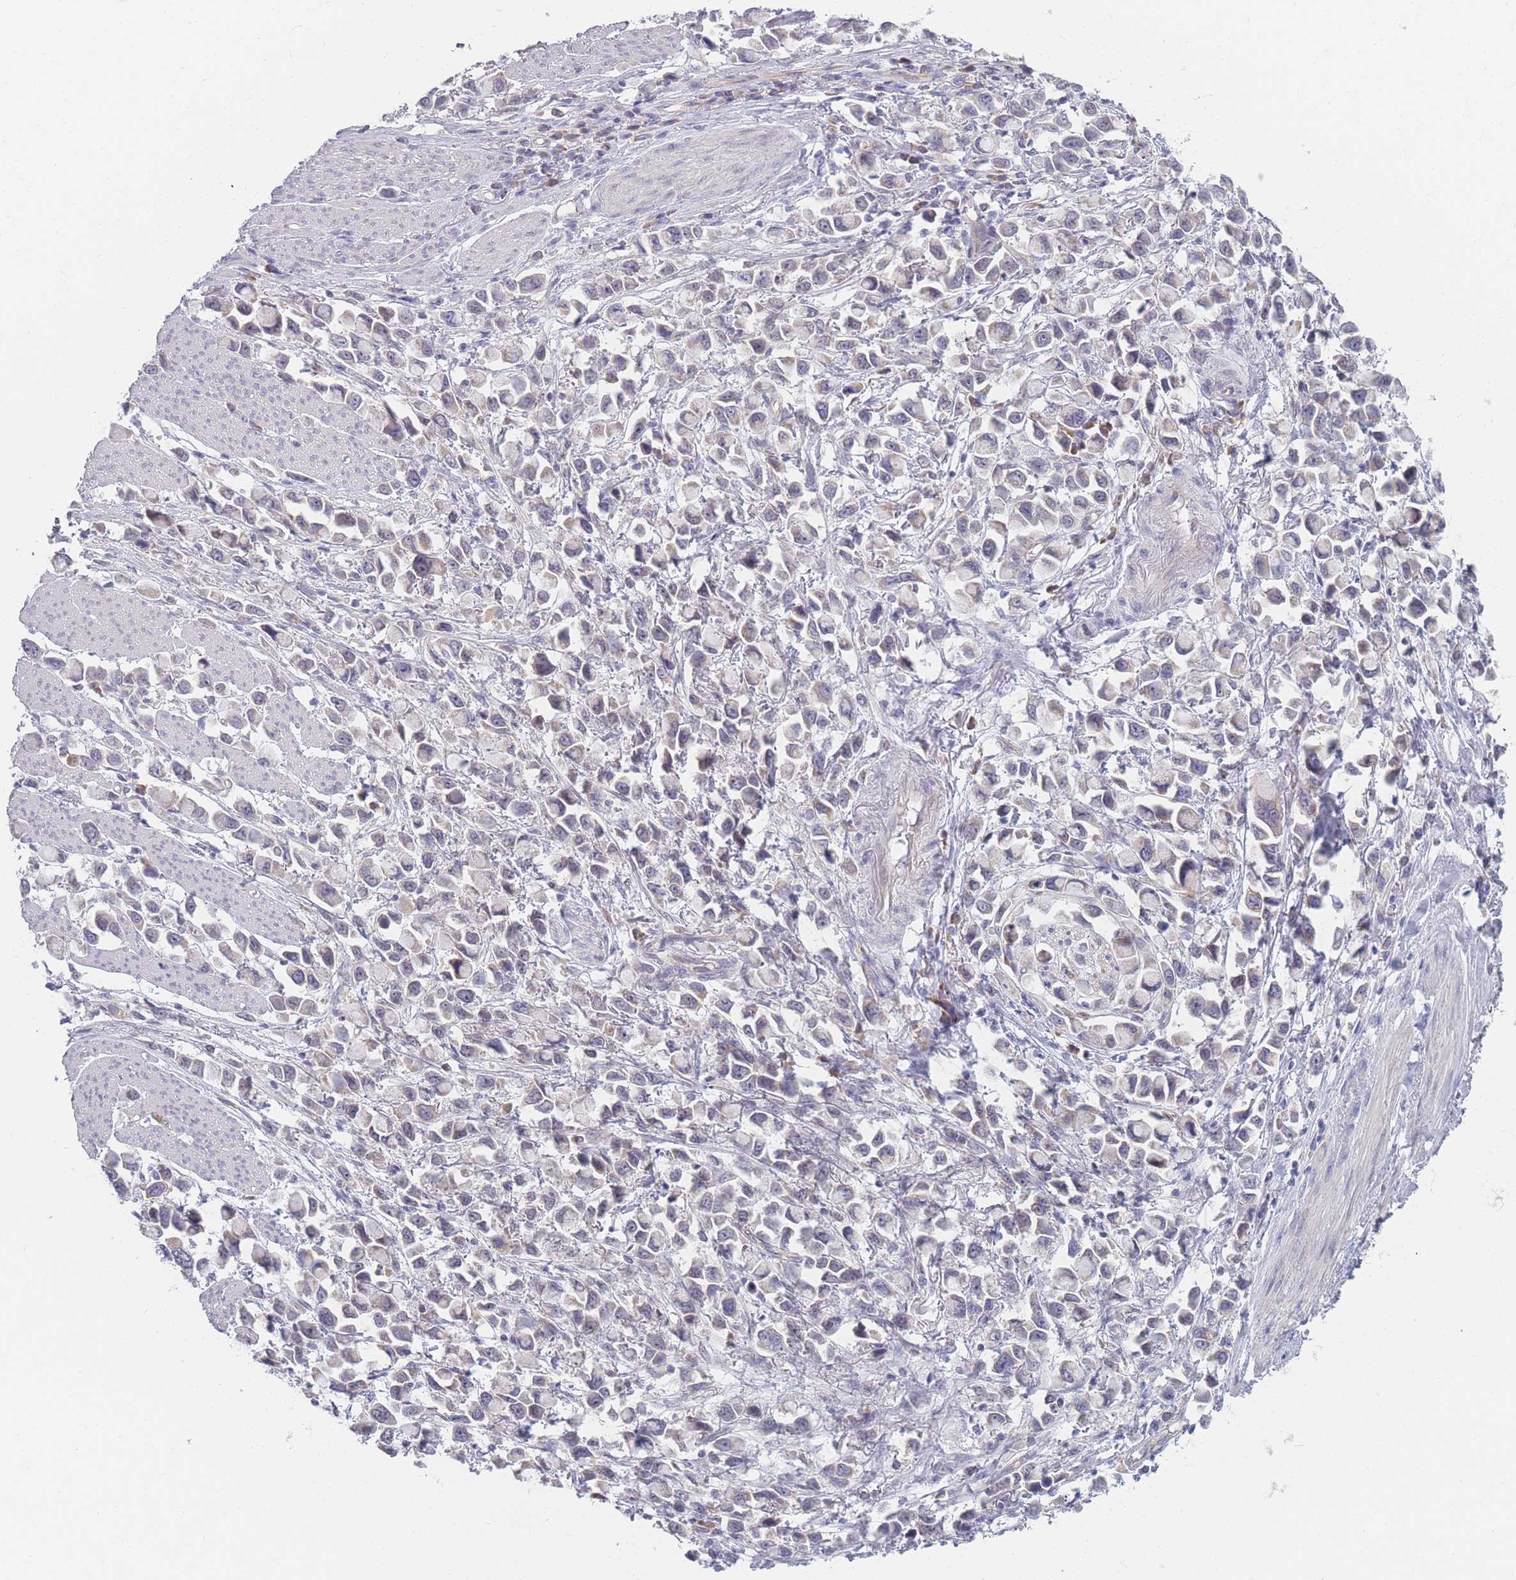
{"staining": {"intensity": "negative", "quantity": "none", "location": "none"}, "tissue": "stomach cancer", "cell_type": "Tumor cells", "image_type": "cancer", "snomed": [{"axis": "morphology", "description": "Adenocarcinoma, NOS"}, {"axis": "topography", "description": "Stomach"}], "caption": "Stomach adenocarcinoma was stained to show a protein in brown. There is no significant staining in tumor cells. (DAB (3,3'-diaminobenzidine) immunohistochemistry, high magnification).", "gene": "FAM227B", "patient": {"sex": "female", "age": 81}}